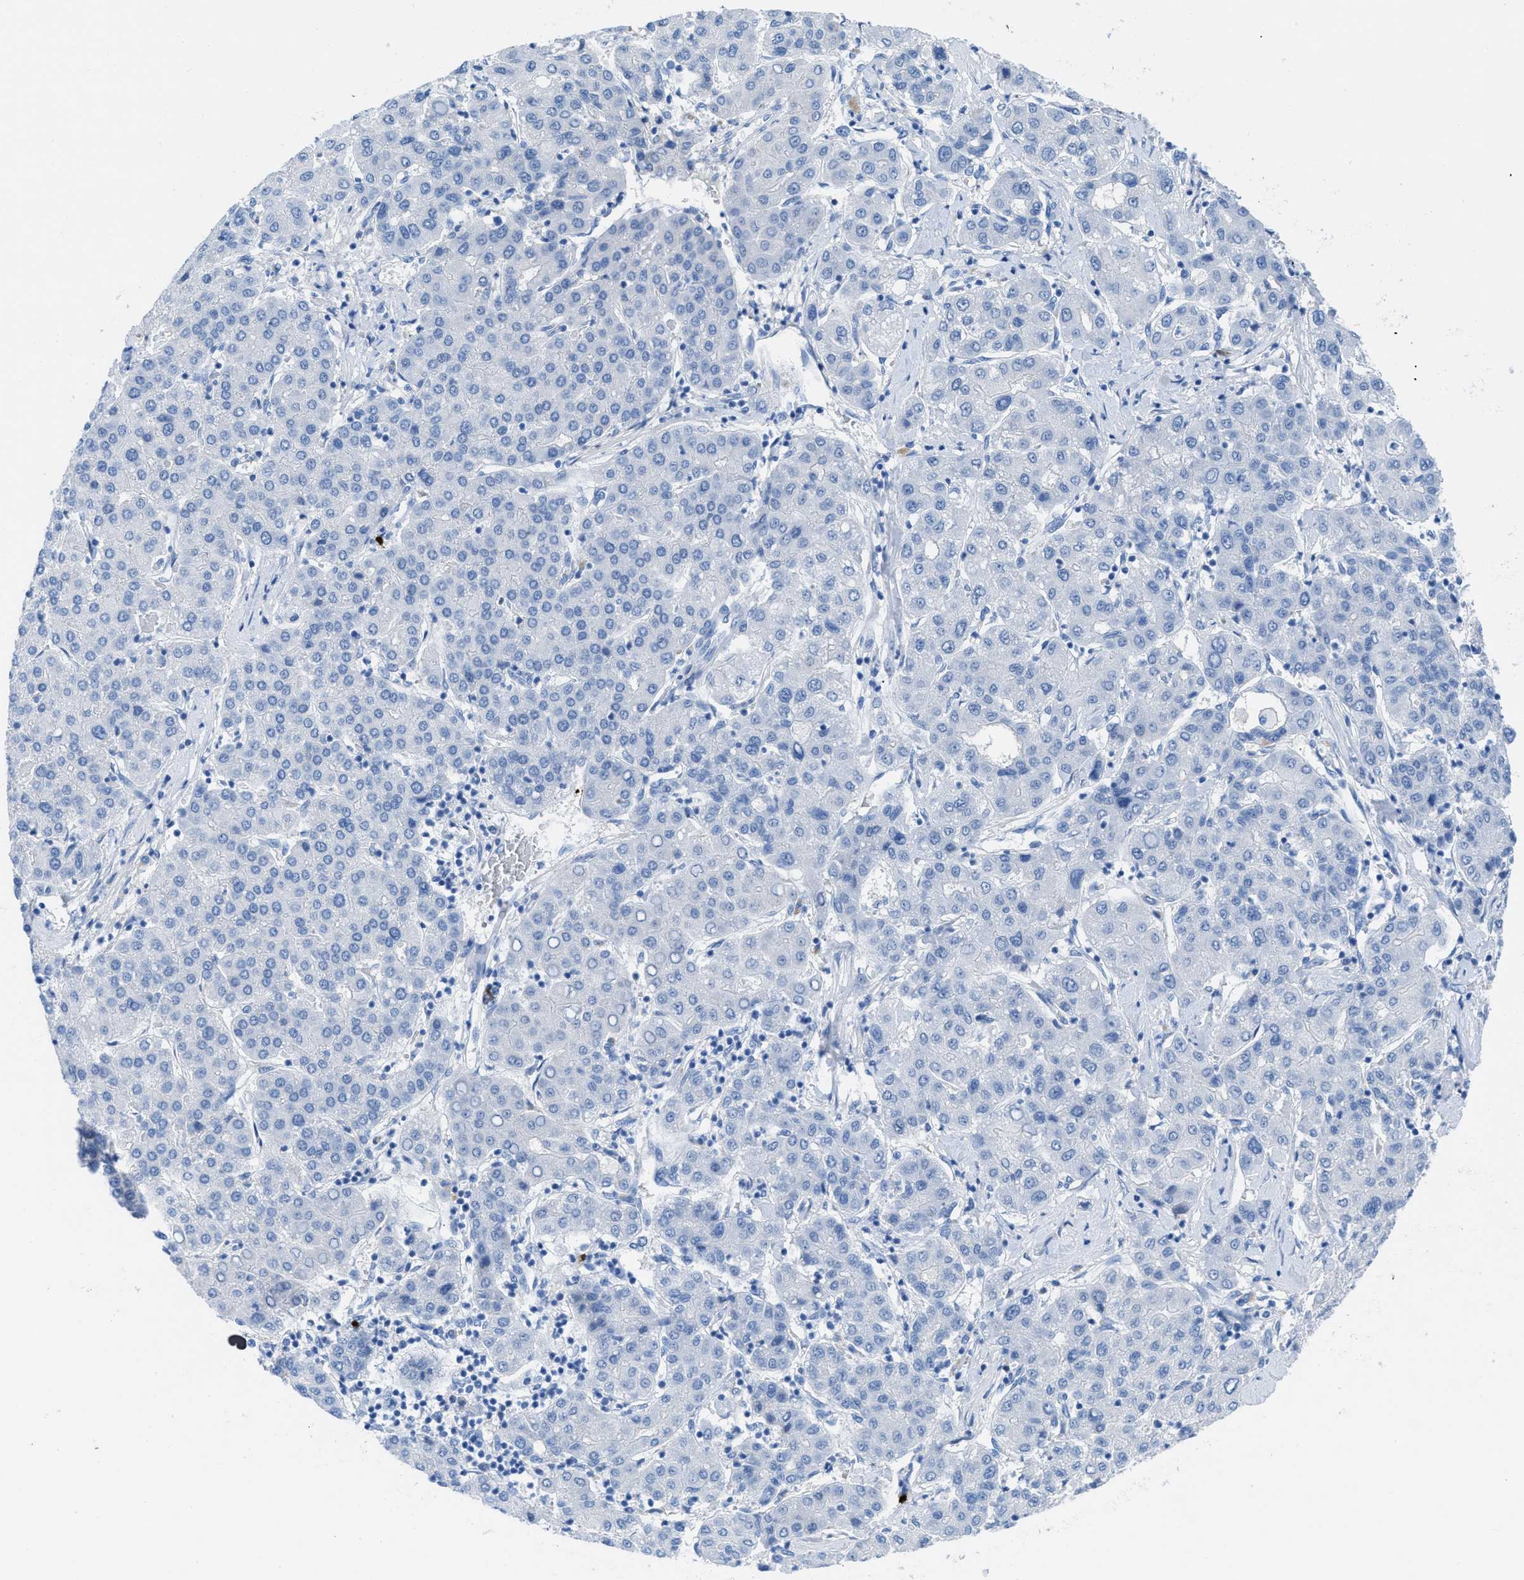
{"staining": {"intensity": "negative", "quantity": "none", "location": "none"}, "tissue": "liver cancer", "cell_type": "Tumor cells", "image_type": "cancer", "snomed": [{"axis": "morphology", "description": "Carcinoma, Hepatocellular, NOS"}, {"axis": "topography", "description": "Liver"}], "caption": "Immunohistochemistry (IHC) micrograph of human liver cancer stained for a protein (brown), which shows no expression in tumor cells. The staining was performed using DAB to visualize the protein expression in brown, while the nuclei were stained in blue with hematoxylin (Magnification: 20x).", "gene": "TCL1A", "patient": {"sex": "male", "age": 65}}